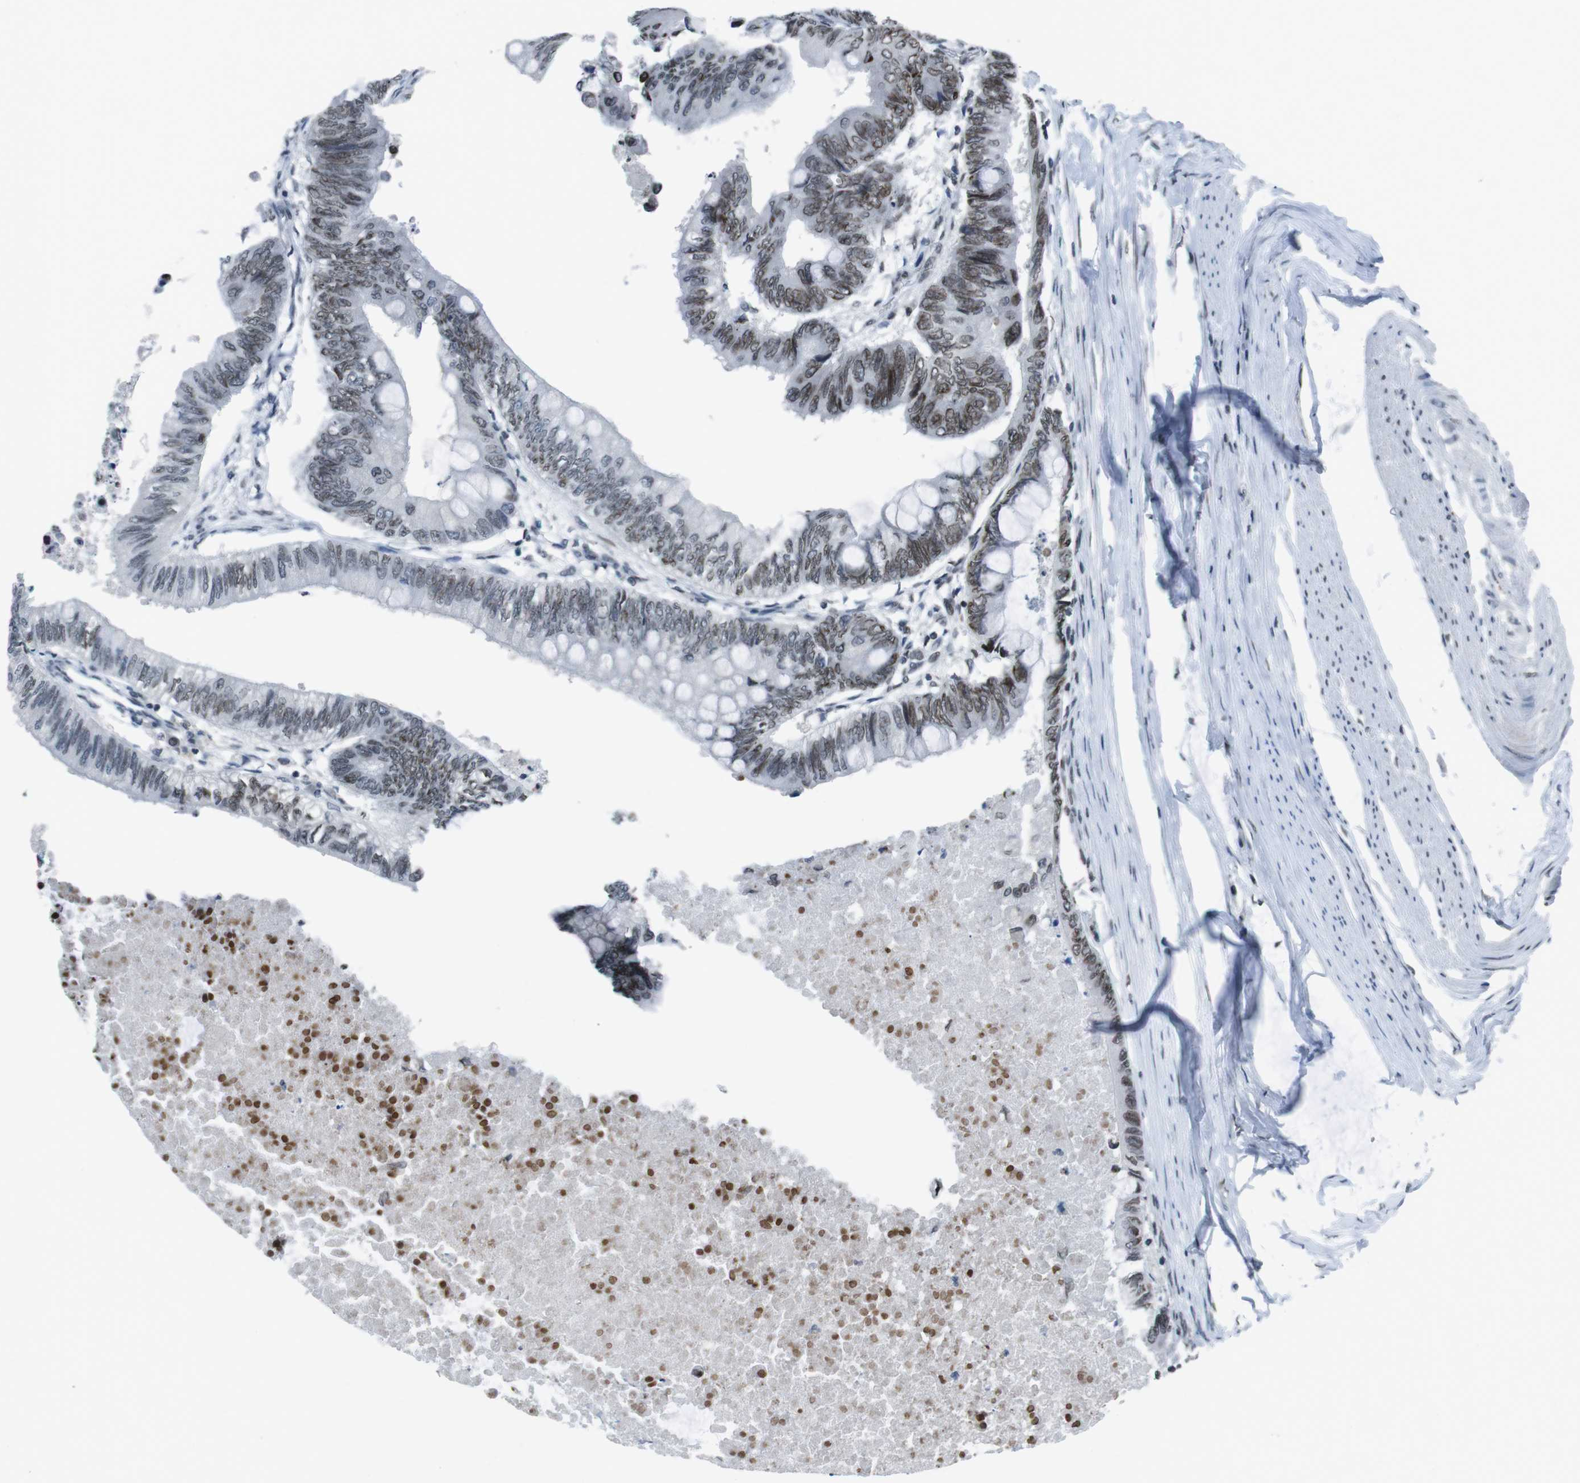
{"staining": {"intensity": "moderate", "quantity": ">75%", "location": "nuclear"}, "tissue": "colorectal cancer", "cell_type": "Tumor cells", "image_type": "cancer", "snomed": [{"axis": "morphology", "description": "Normal tissue, NOS"}, {"axis": "morphology", "description": "Adenocarcinoma, NOS"}, {"axis": "topography", "description": "Rectum"}, {"axis": "topography", "description": "Peripheral nerve tissue"}], "caption": "Colorectal cancer was stained to show a protein in brown. There is medium levels of moderate nuclear positivity in about >75% of tumor cells.", "gene": "MAD1L1", "patient": {"sex": "male", "age": 92}}